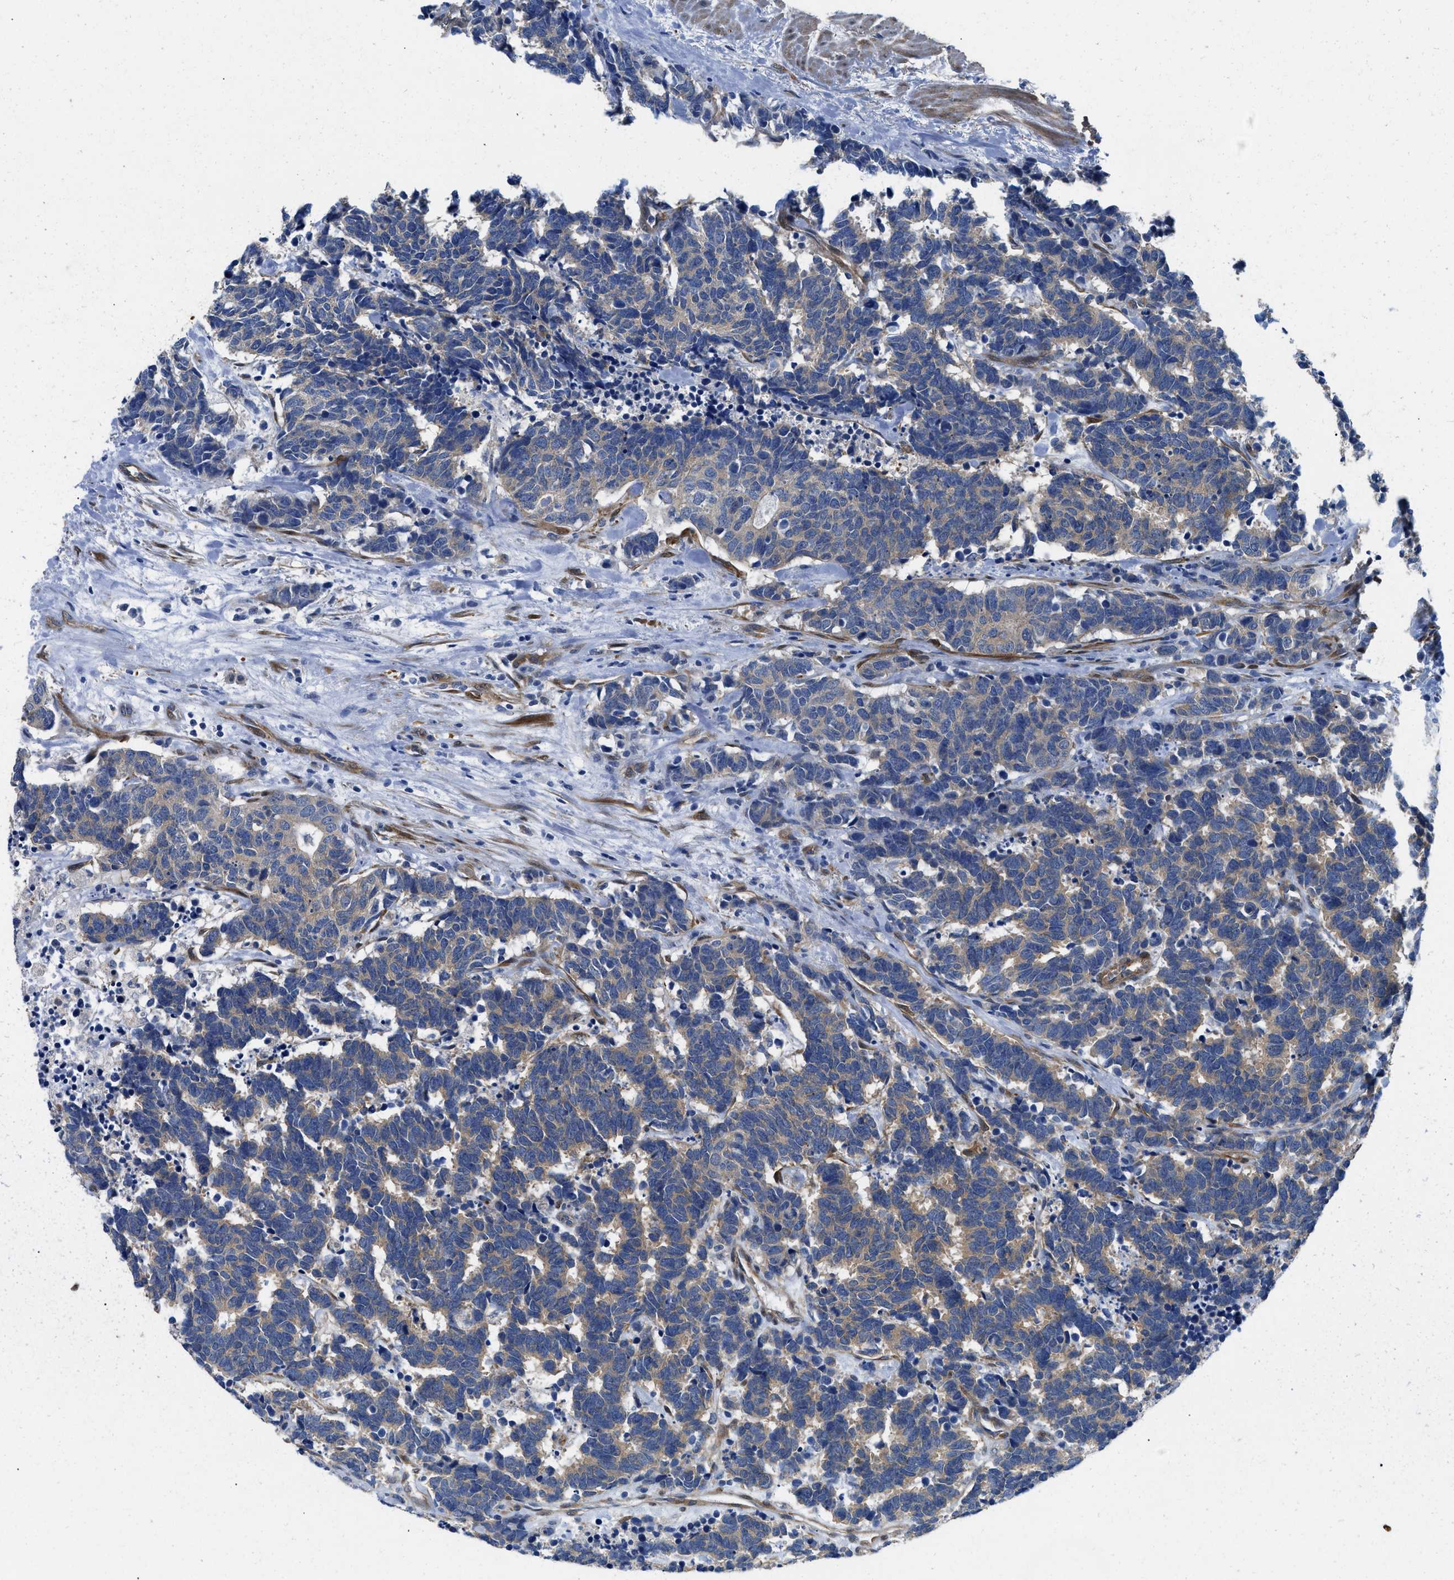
{"staining": {"intensity": "weak", "quantity": "25%-75%", "location": "cytoplasmic/membranous"}, "tissue": "carcinoid", "cell_type": "Tumor cells", "image_type": "cancer", "snomed": [{"axis": "morphology", "description": "Carcinoma, NOS"}, {"axis": "morphology", "description": "Carcinoid, malignant, NOS"}, {"axis": "topography", "description": "Urinary bladder"}], "caption": "Immunohistochemistry (DAB (3,3'-diaminobenzidine)) staining of human carcinoid displays weak cytoplasmic/membranous protein expression in about 25%-75% of tumor cells. (Stains: DAB in brown, nuclei in blue, Microscopy: brightfield microscopy at high magnification).", "gene": "RAPH1", "patient": {"sex": "male", "age": 57}}